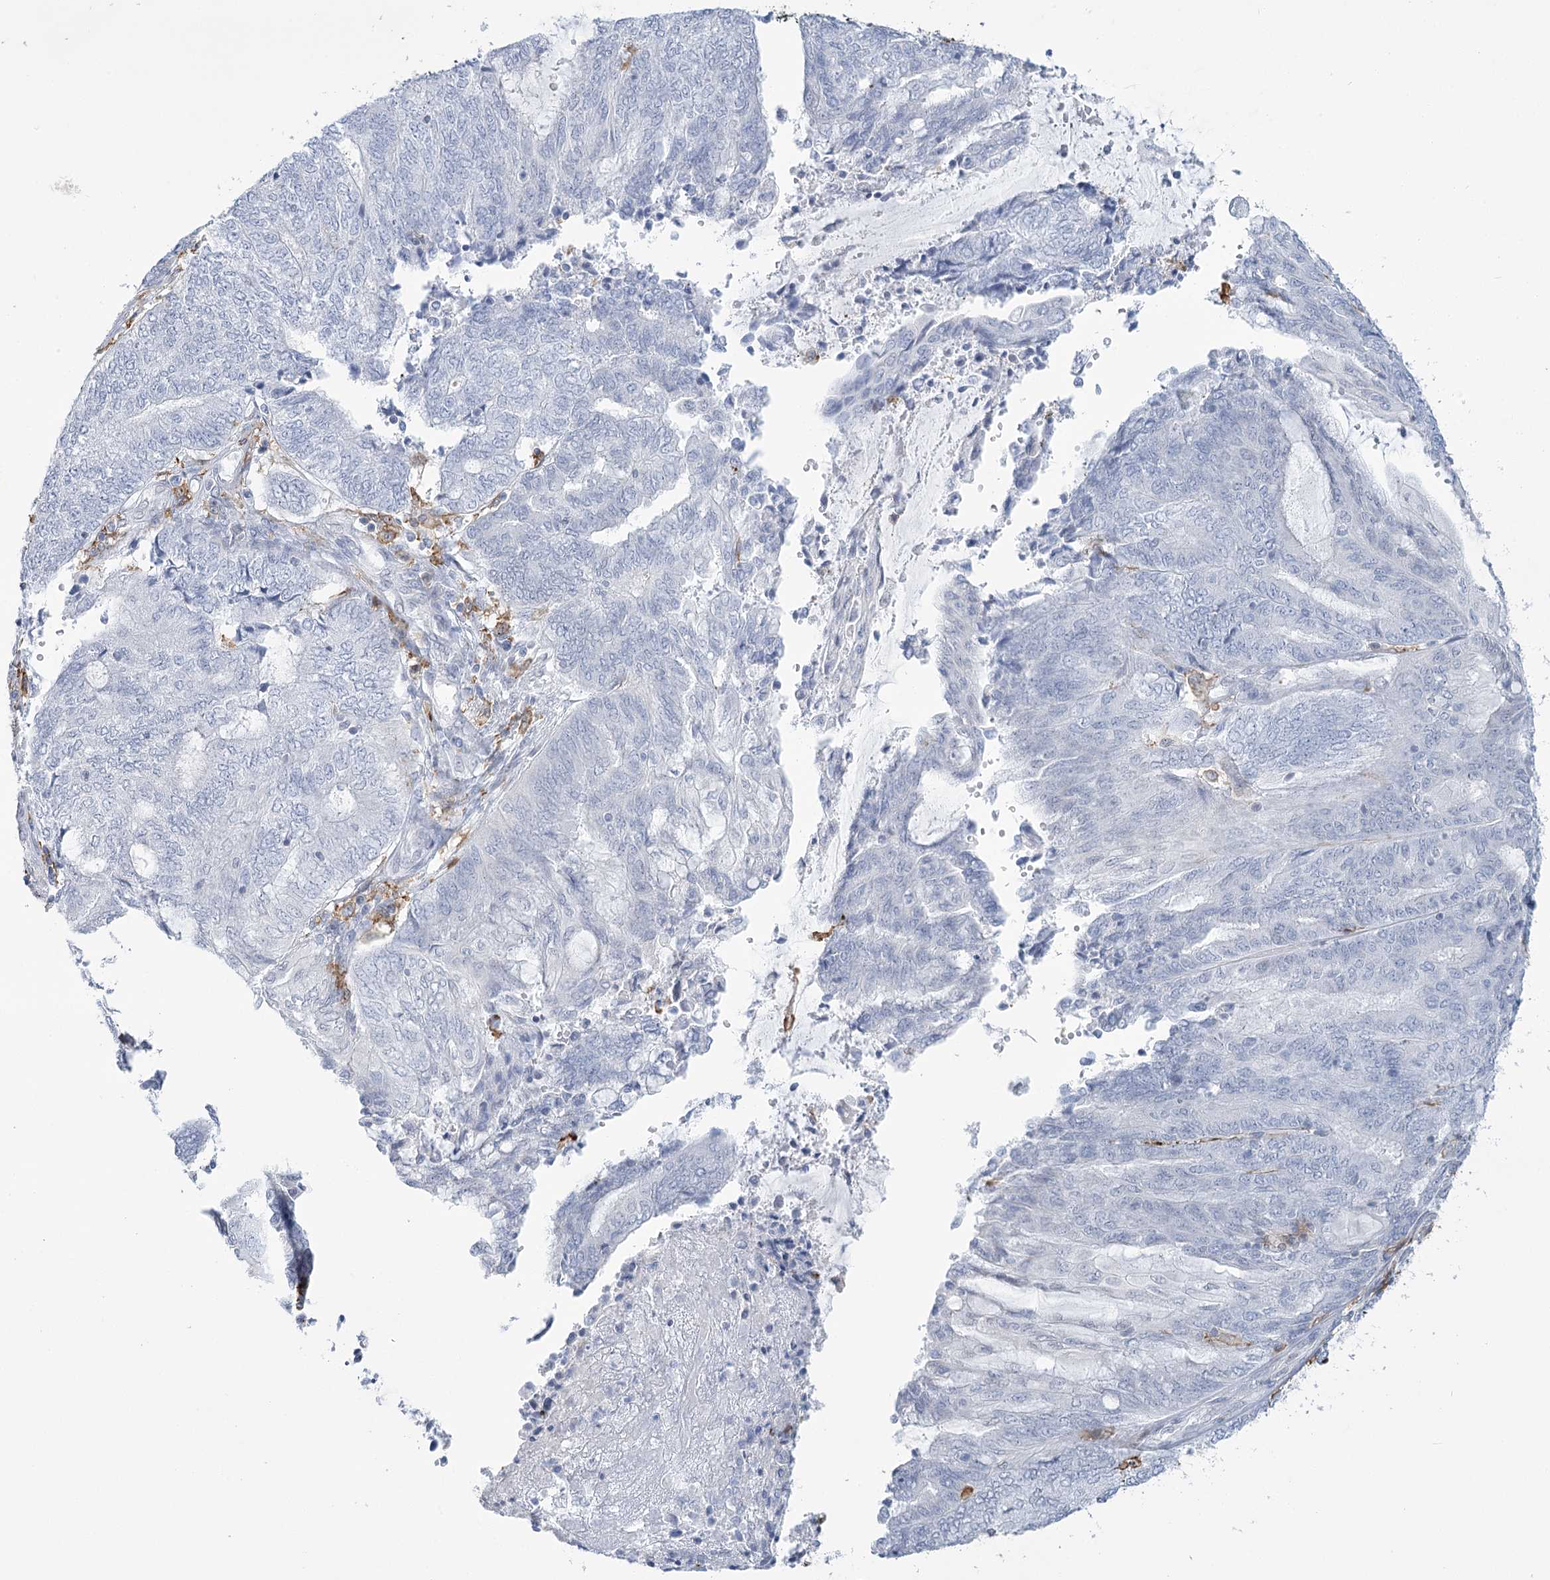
{"staining": {"intensity": "negative", "quantity": "none", "location": "none"}, "tissue": "endometrial cancer", "cell_type": "Tumor cells", "image_type": "cancer", "snomed": [{"axis": "morphology", "description": "Adenocarcinoma, NOS"}, {"axis": "topography", "description": "Uterus"}, {"axis": "topography", "description": "Endometrium"}], "caption": "This is an immunohistochemistry (IHC) histopathology image of human adenocarcinoma (endometrial). There is no staining in tumor cells.", "gene": "C11orf1", "patient": {"sex": "female", "age": 70}}